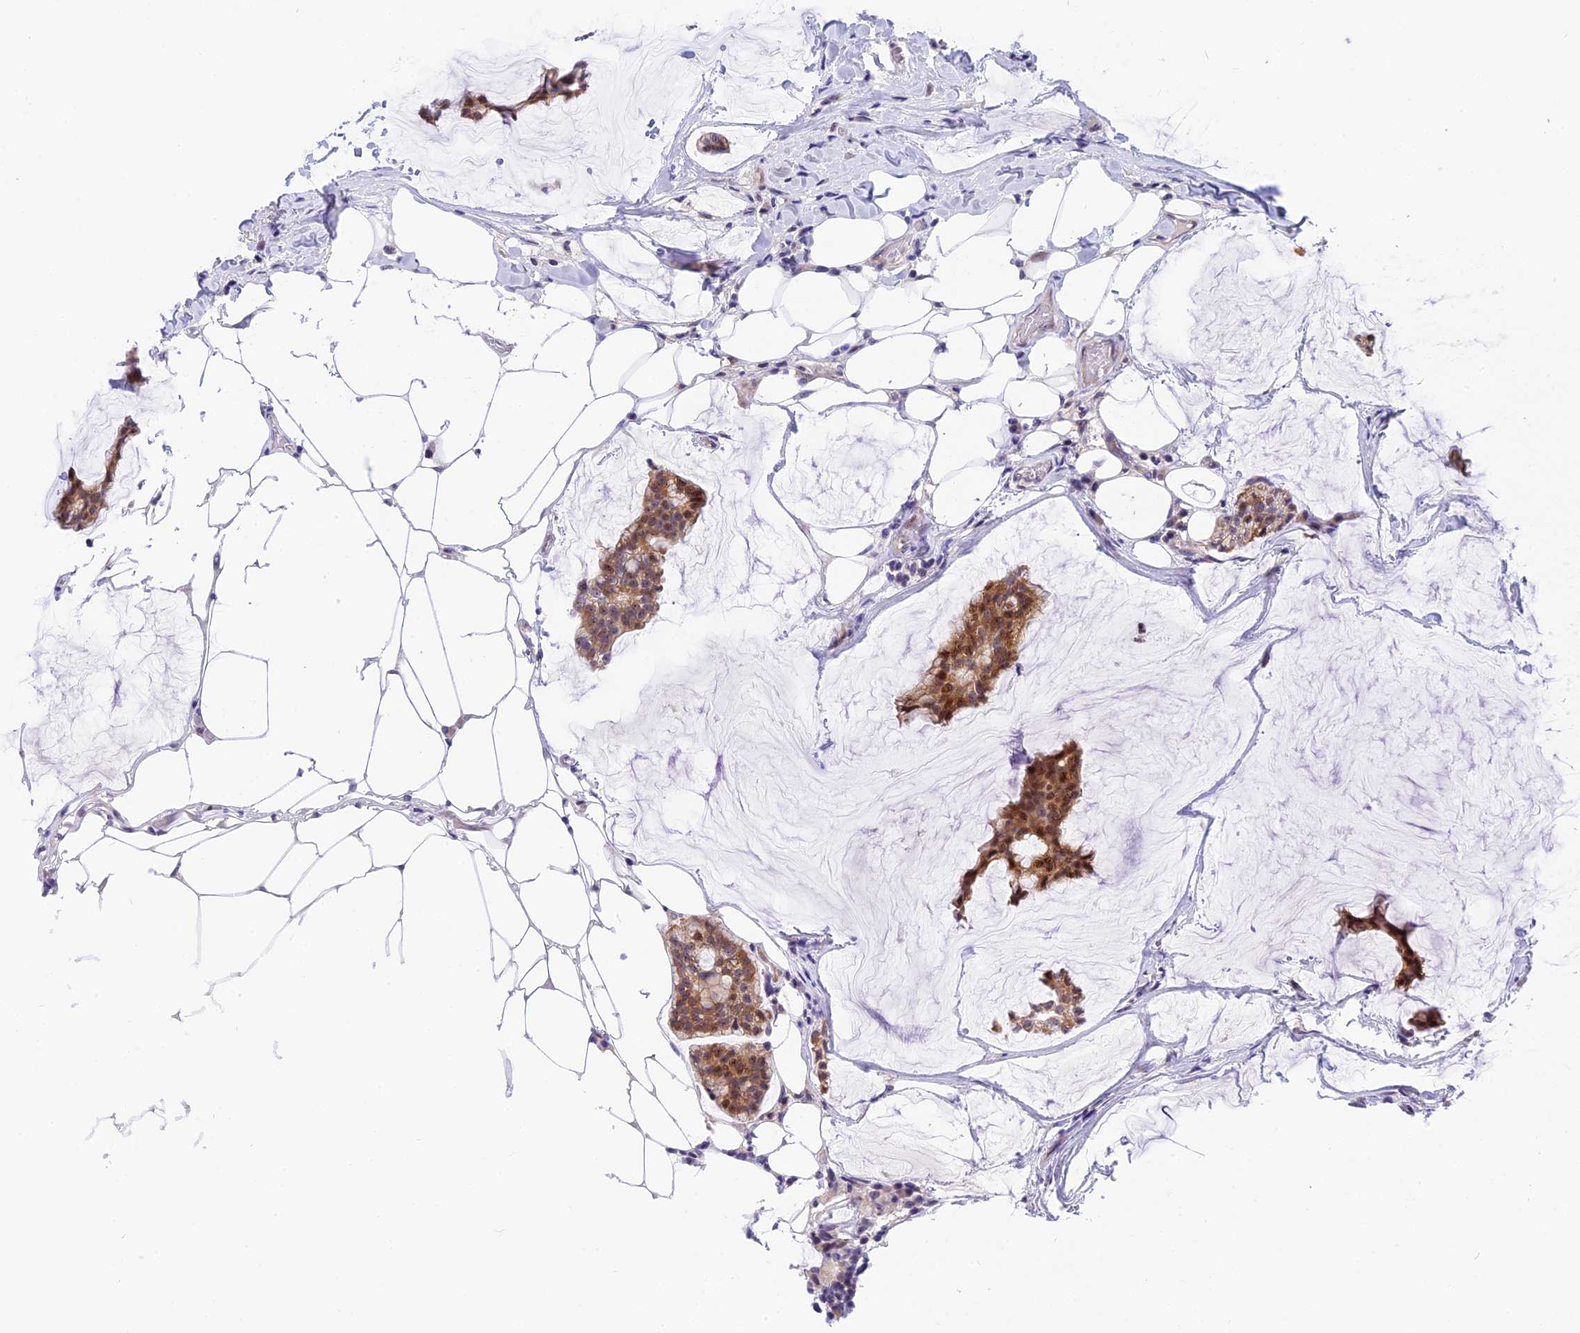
{"staining": {"intensity": "moderate", "quantity": ">75%", "location": "cytoplasmic/membranous,nuclear"}, "tissue": "breast cancer", "cell_type": "Tumor cells", "image_type": "cancer", "snomed": [{"axis": "morphology", "description": "Duct carcinoma"}, {"axis": "topography", "description": "Breast"}], "caption": "Immunohistochemical staining of breast cancer (invasive ductal carcinoma) reveals medium levels of moderate cytoplasmic/membranous and nuclear protein positivity in about >75% of tumor cells.", "gene": "MIDN", "patient": {"sex": "female", "age": 93}}